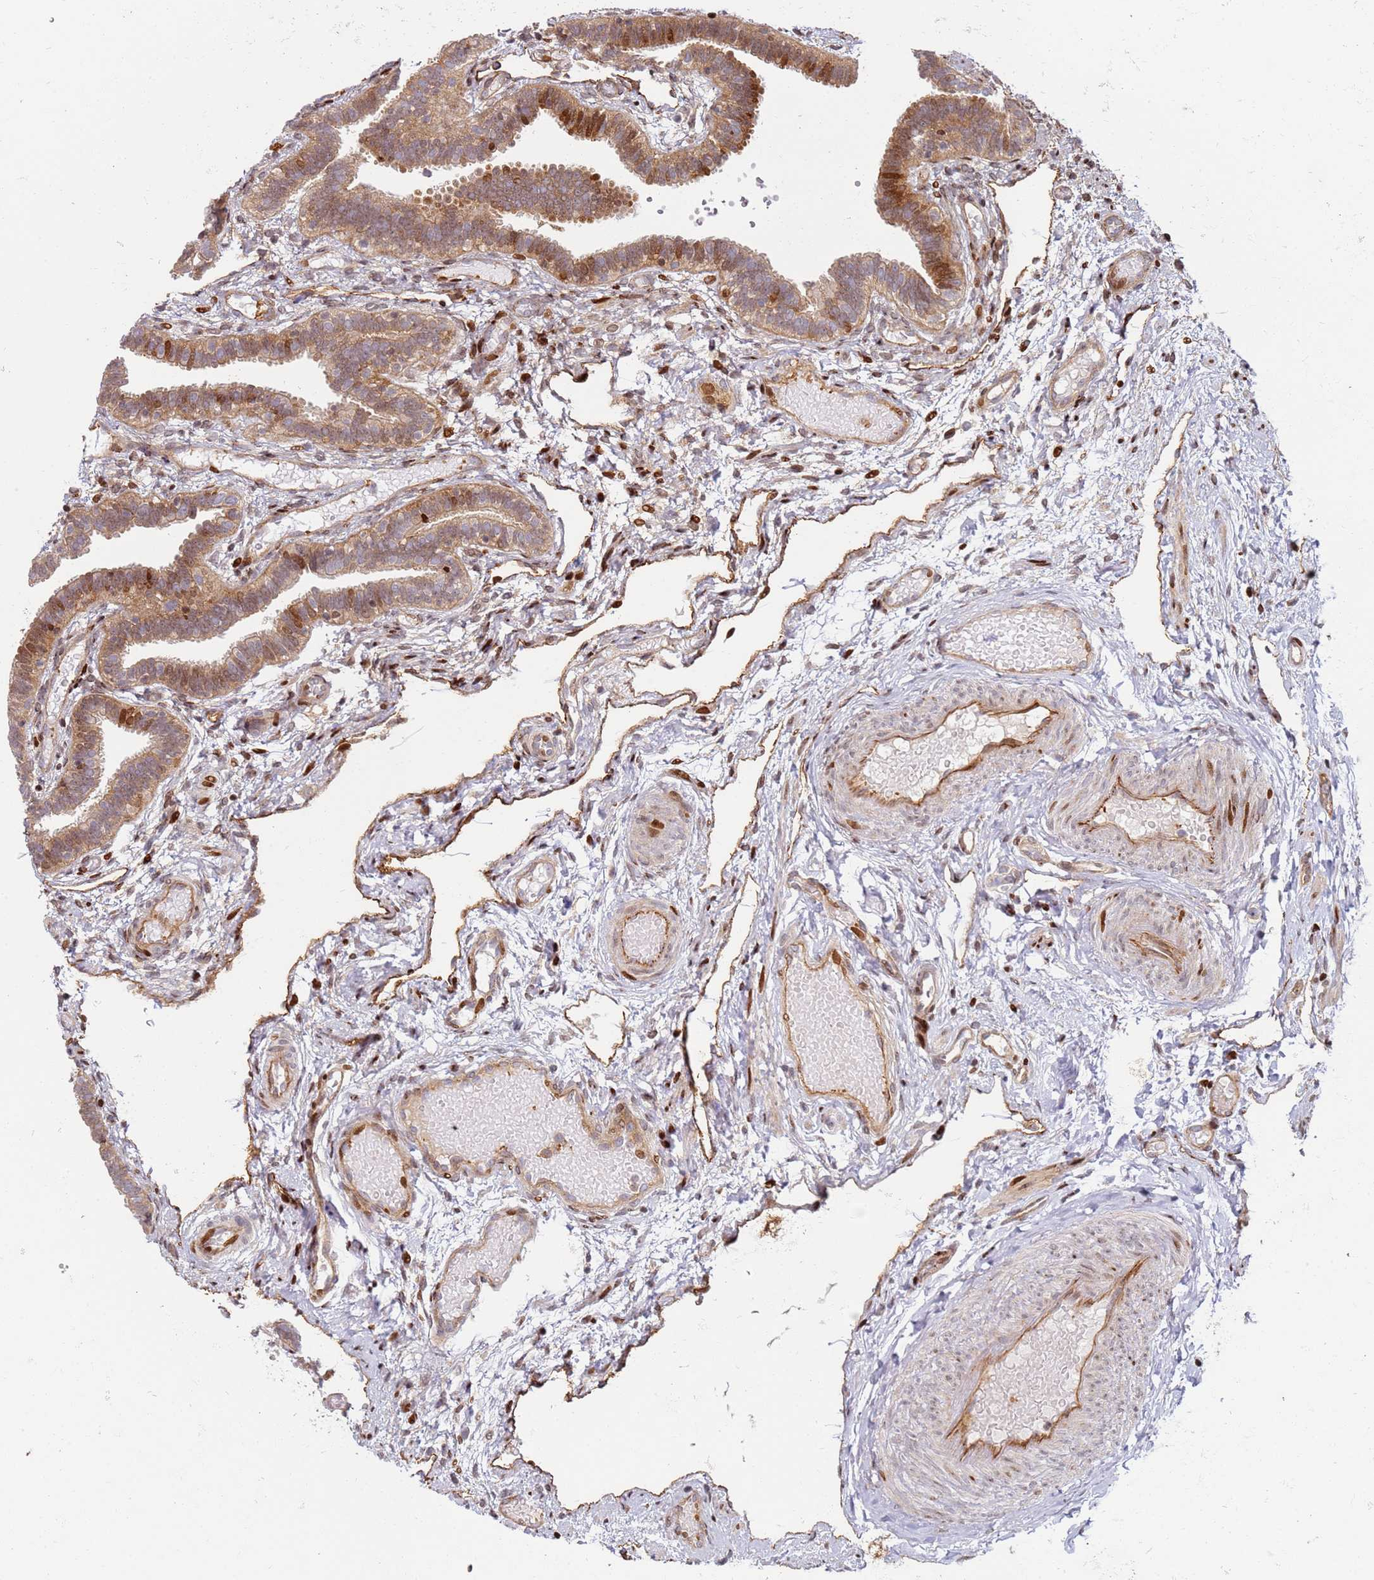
{"staining": {"intensity": "strong", "quantity": "25%-75%", "location": "cytoplasmic/membranous,nuclear"}, "tissue": "fallopian tube", "cell_type": "Glandular cells", "image_type": "normal", "snomed": [{"axis": "morphology", "description": "Normal tissue, NOS"}, {"axis": "topography", "description": "Fallopian tube"}], "caption": "Fallopian tube stained for a protein exhibits strong cytoplasmic/membranous,nuclear positivity in glandular cells. Nuclei are stained in blue.", "gene": "TMEM233", "patient": {"sex": "female", "age": 37}}